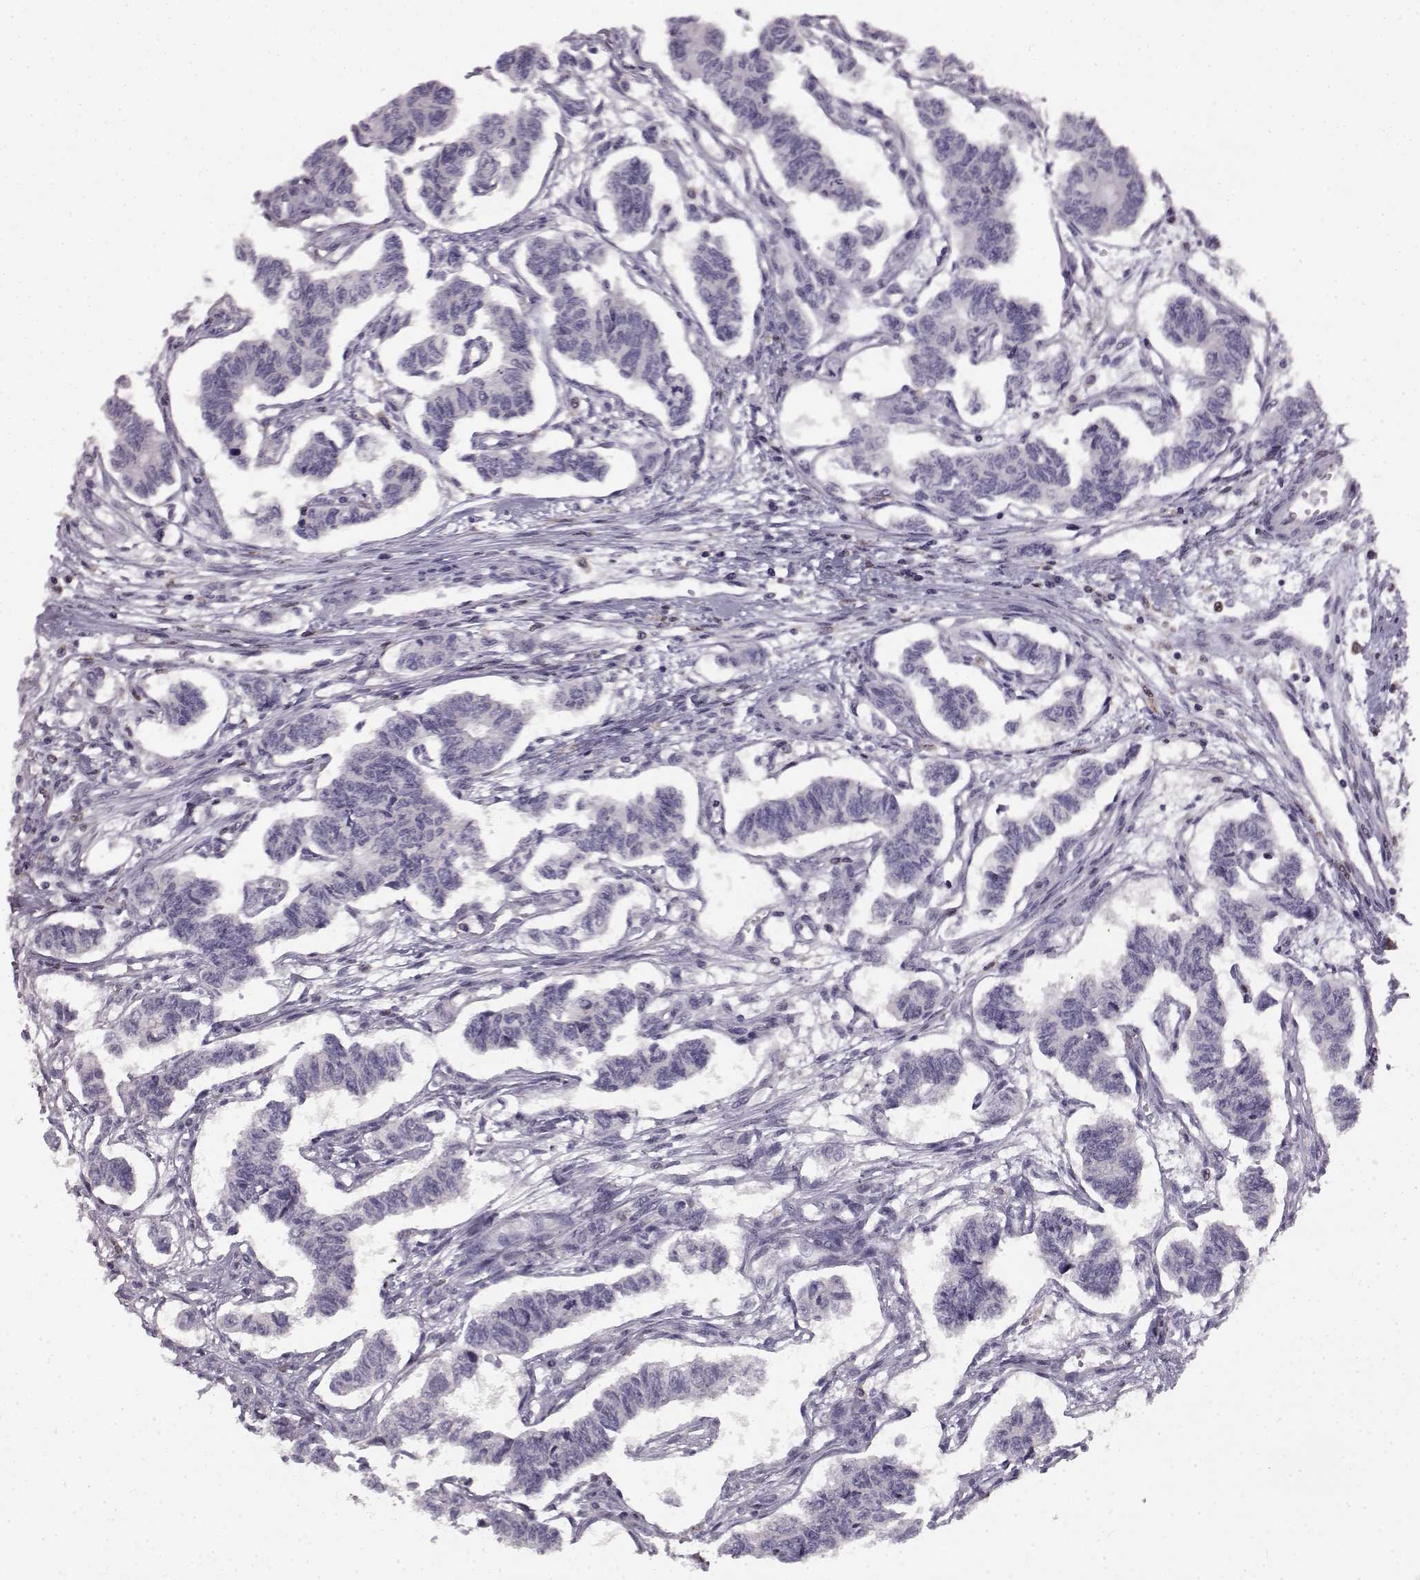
{"staining": {"intensity": "negative", "quantity": "none", "location": "none"}, "tissue": "carcinoid", "cell_type": "Tumor cells", "image_type": "cancer", "snomed": [{"axis": "morphology", "description": "Carcinoid, malignant, NOS"}, {"axis": "topography", "description": "Kidney"}], "caption": "Carcinoid was stained to show a protein in brown. There is no significant staining in tumor cells.", "gene": "SPAG17", "patient": {"sex": "female", "age": 41}}